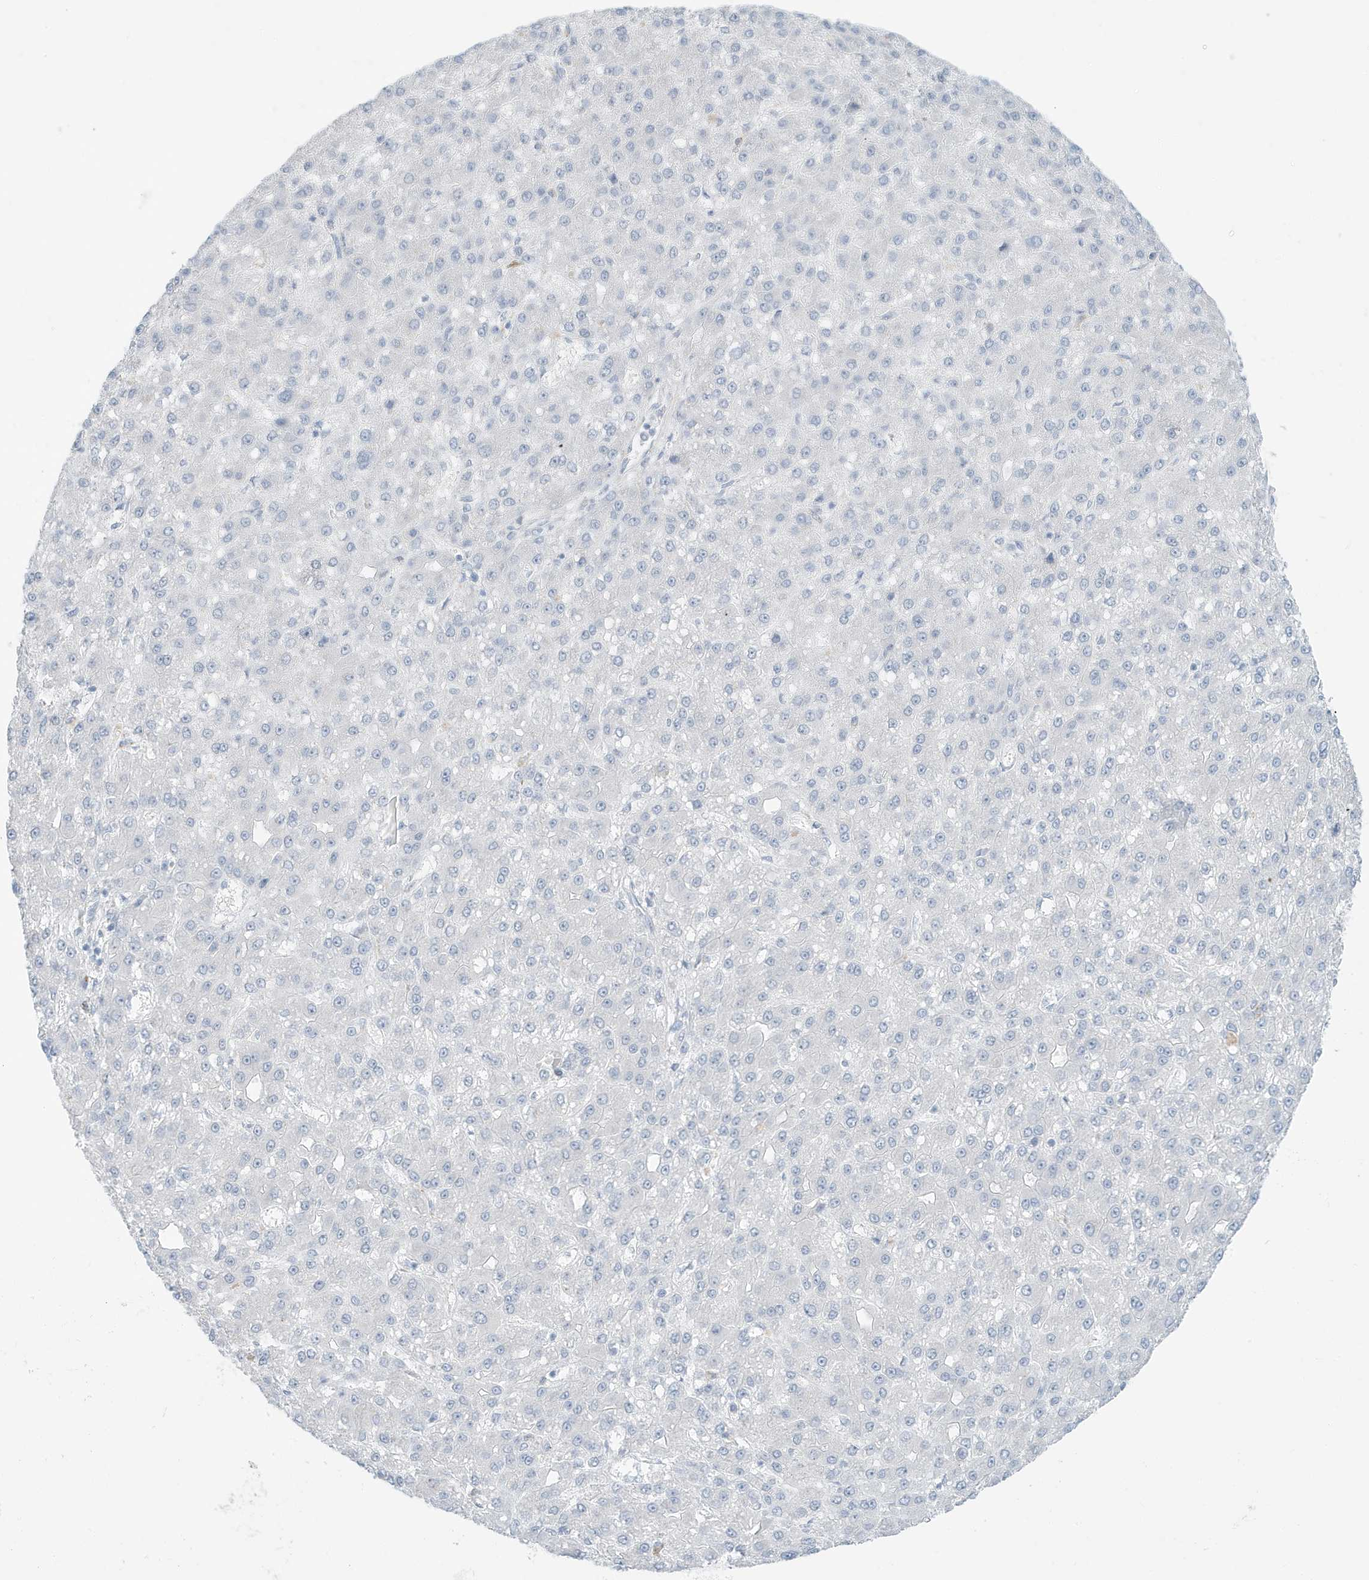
{"staining": {"intensity": "negative", "quantity": "none", "location": "none"}, "tissue": "liver cancer", "cell_type": "Tumor cells", "image_type": "cancer", "snomed": [{"axis": "morphology", "description": "Carcinoma, Hepatocellular, NOS"}, {"axis": "topography", "description": "Liver"}], "caption": "Tumor cells show no significant protein expression in liver hepatocellular carcinoma.", "gene": "PERM1", "patient": {"sex": "male", "age": 67}}